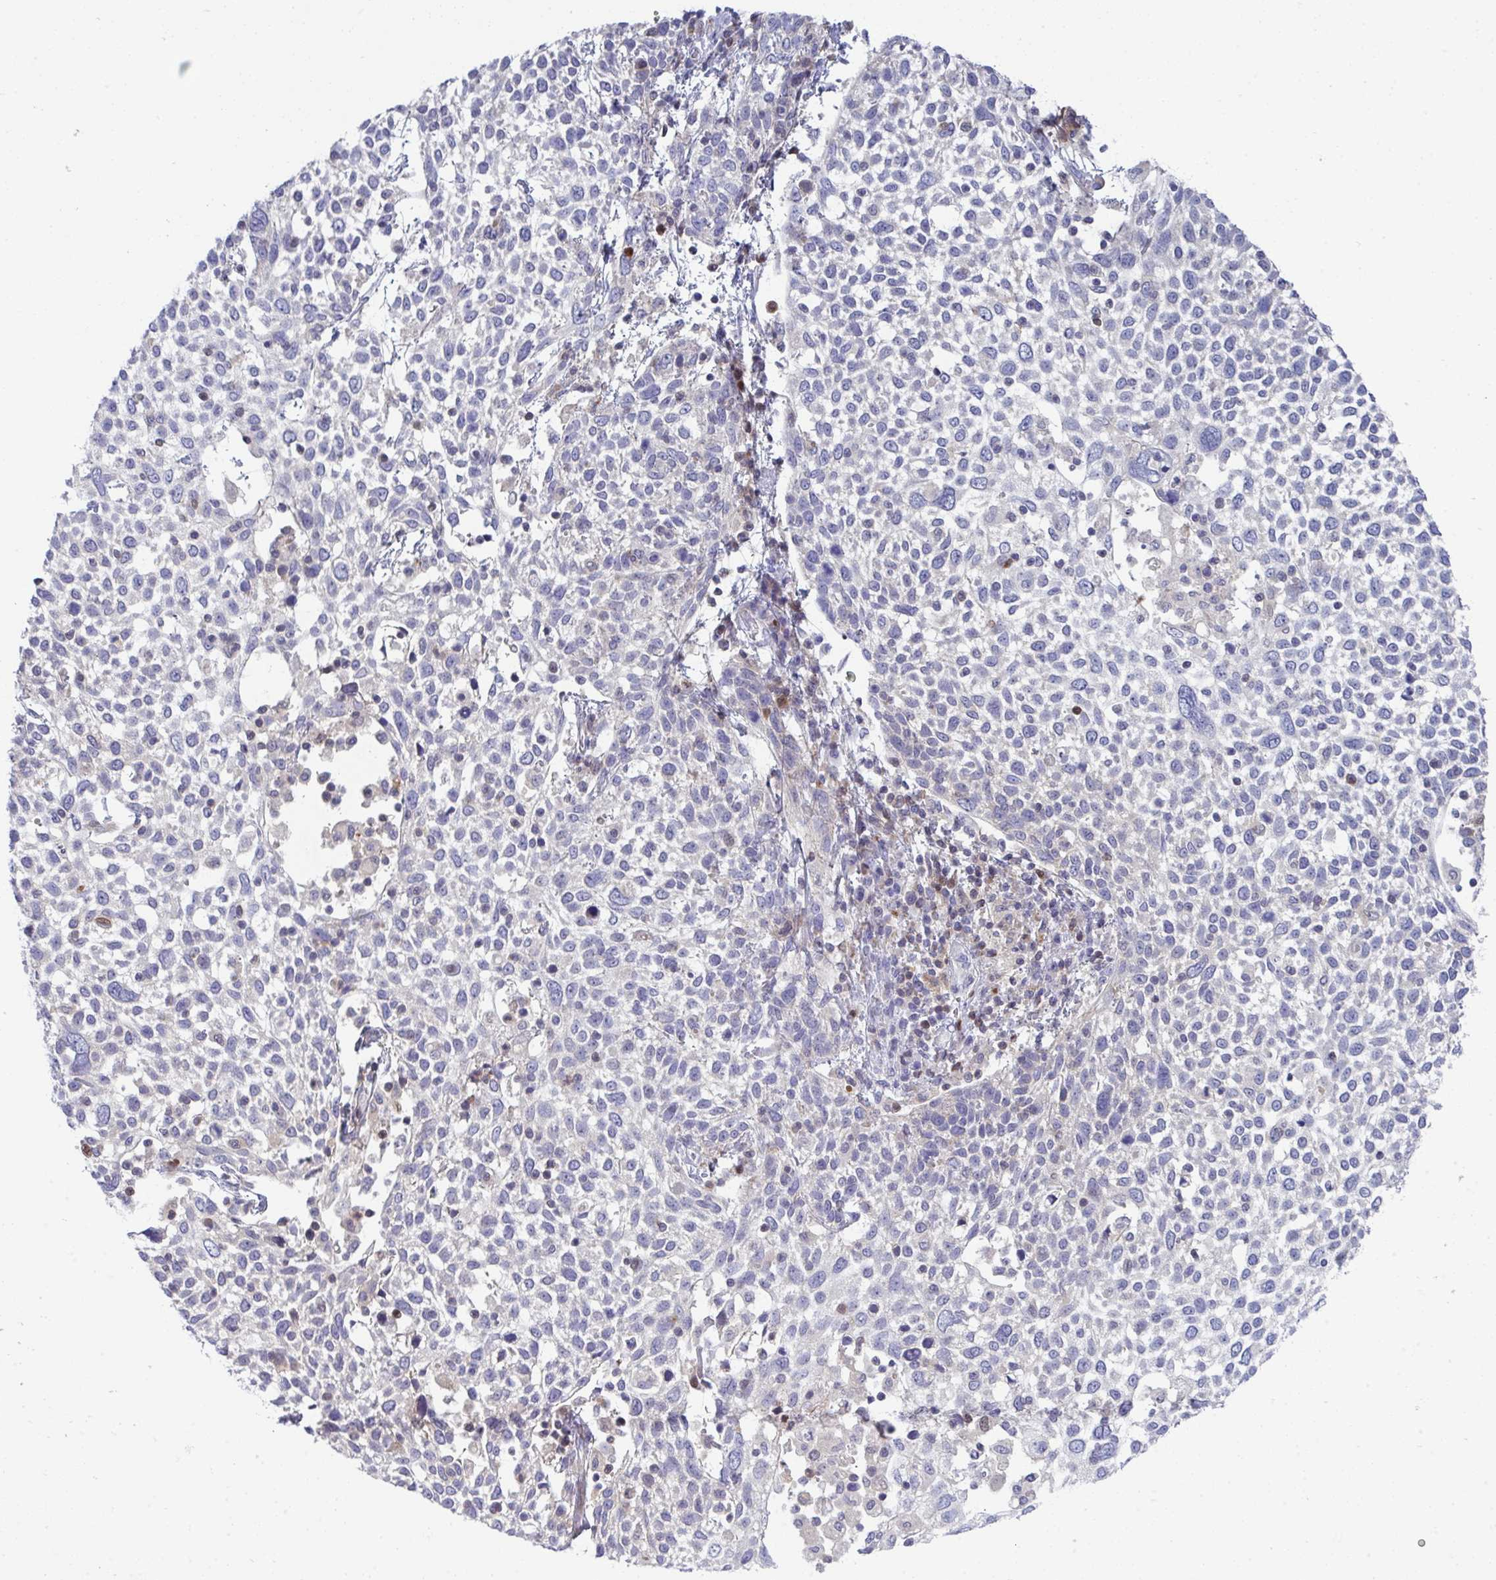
{"staining": {"intensity": "negative", "quantity": "none", "location": "none"}, "tissue": "cervical cancer", "cell_type": "Tumor cells", "image_type": "cancer", "snomed": [{"axis": "morphology", "description": "Squamous cell carcinoma, NOS"}, {"axis": "topography", "description": "Cervix"}], "caption": "Human cervical cancer (squamous cell carcinoma) stained for a protein using IHC reveals no staining in tumor cells.", "gene": "AOC2", "patient": {"sex": "female", "age": 61}}